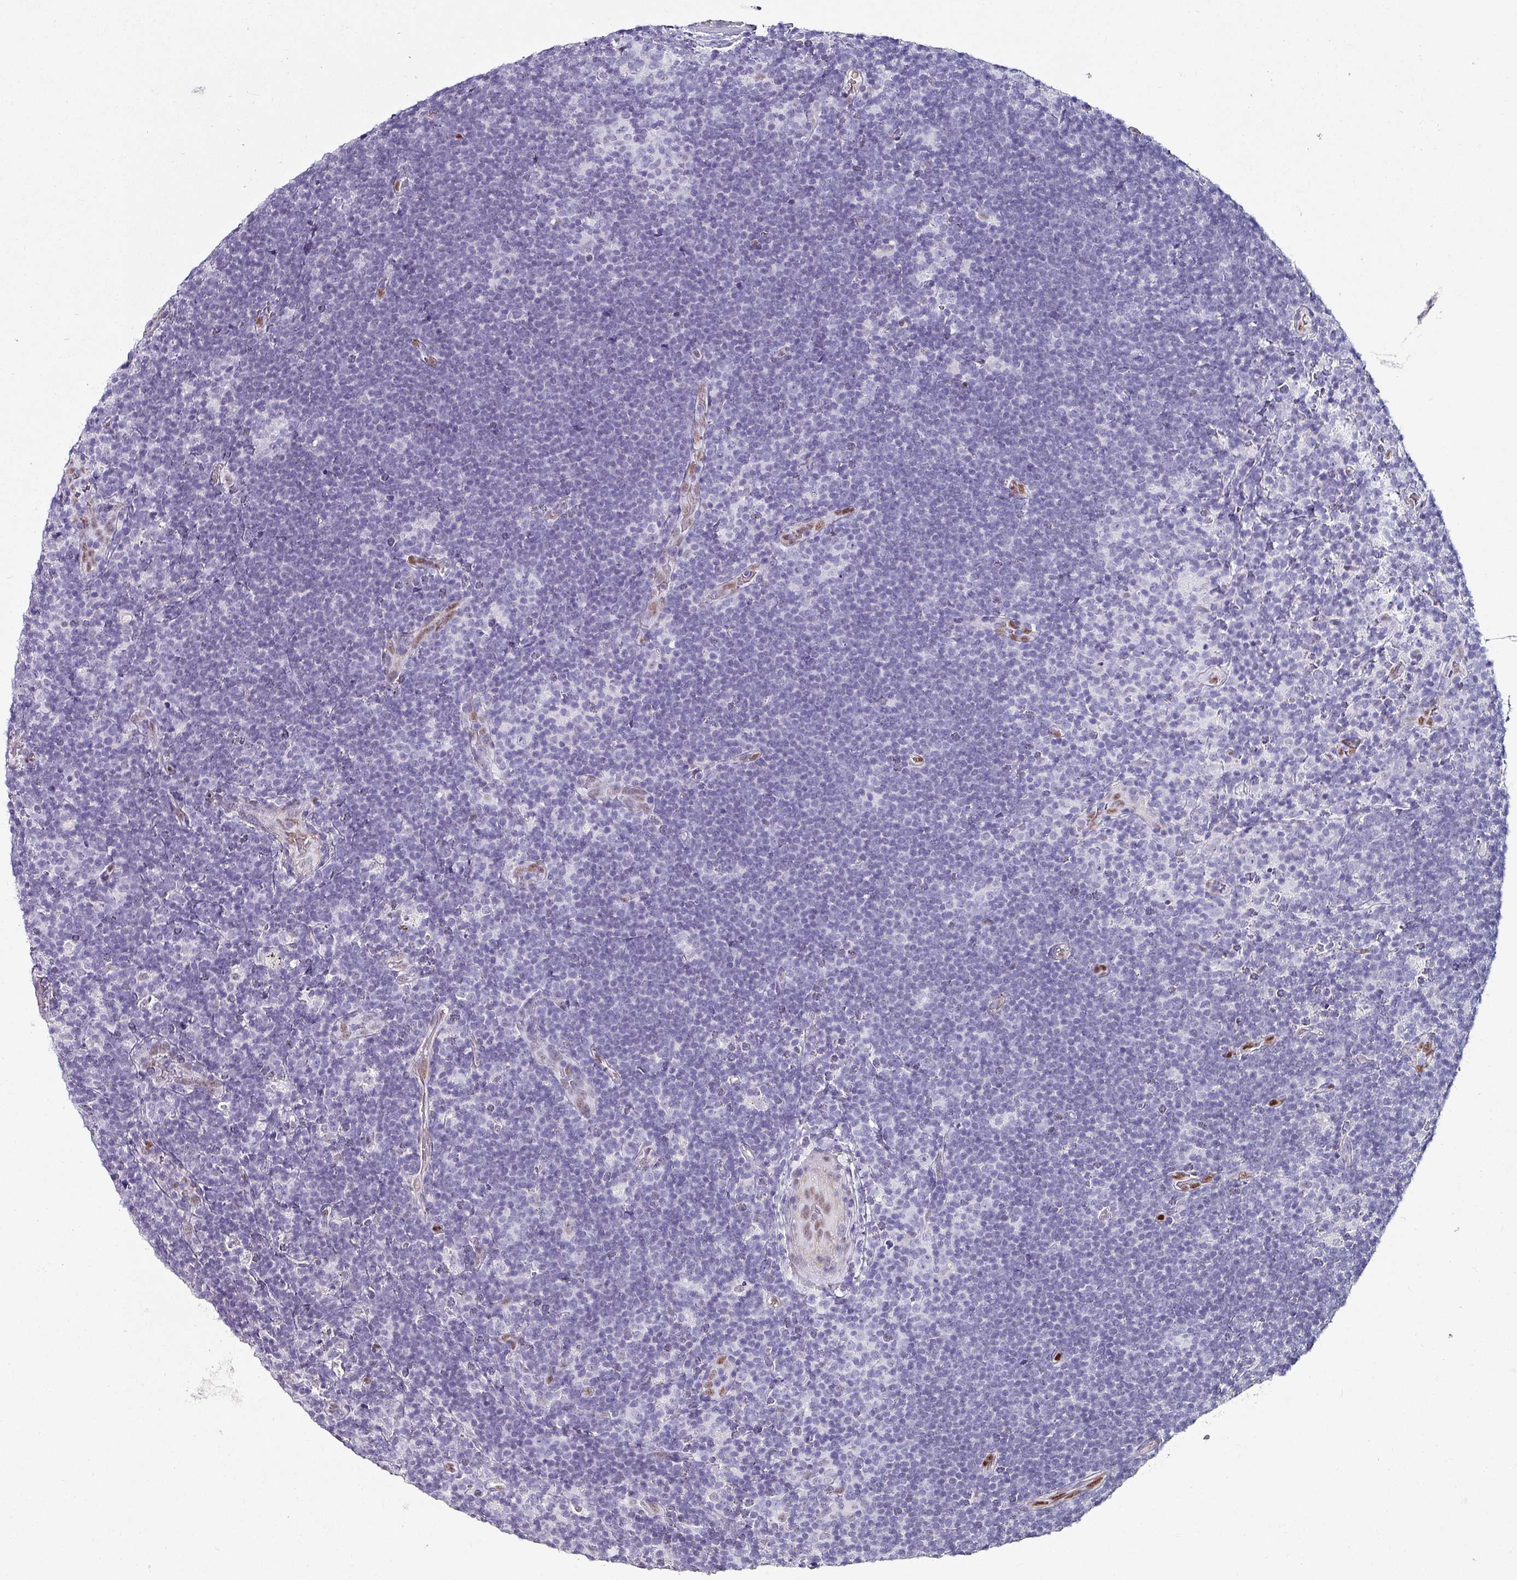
{"staining": {"intensity": "negative", "quantity": "none", "location": "none"}, "tissue": "lymphoma", "cell_type": "Tumor cells", "image_type": "cancer", "snomed": [{"axis": "morphology", "description": "Hodgkin's disease, NOS"}, {"axis": "topography", "description": "Lymph node"}], "caption": "Histopathology image shows no protein expression in tumor cells of lymphoma tissue.", "gene": "ZNF816-ZNF321P", "patient": {"sex": "female", "age": 57}}